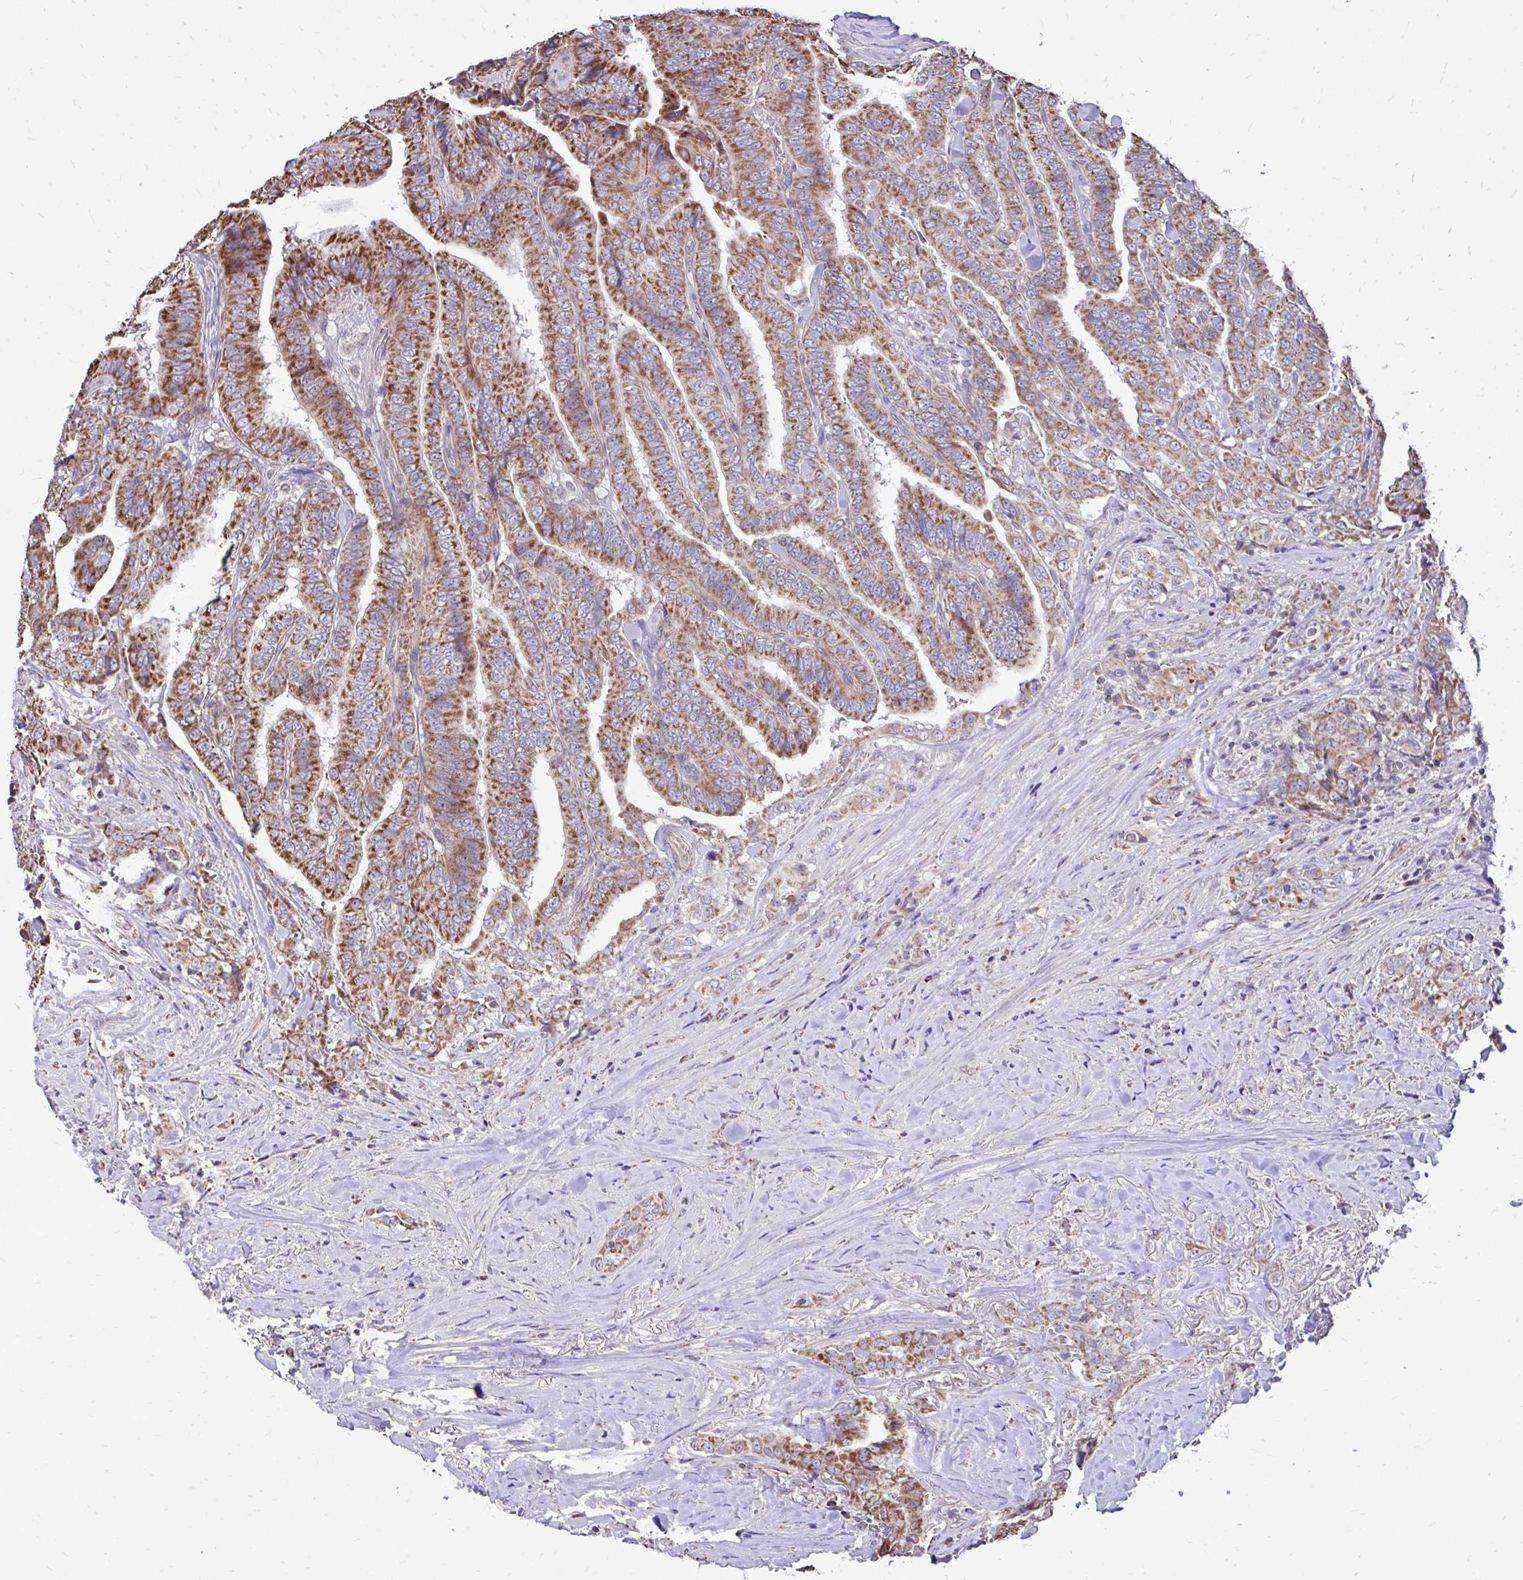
{"staining": {"intensity": "moderate", "quantity": ">75%", "location": "cytoplasmic/membranous"}, "tissue": "thyroid cancer", "cell_type": "Tumor cells", "image_type": "cancer", "snomed": [{"axis": "morphology", "description": "Papillary adenocarcinoma, NOS"}, {"axis": "topography", "description": "Thyroid gland"}], "caption": "Human papillary adenocarcinoma (thyroid) stained with a protein marker displays moderate staining in tumor cells.", "gene": "UBE2C", "patient": {"sex": "male", "age": 61}}